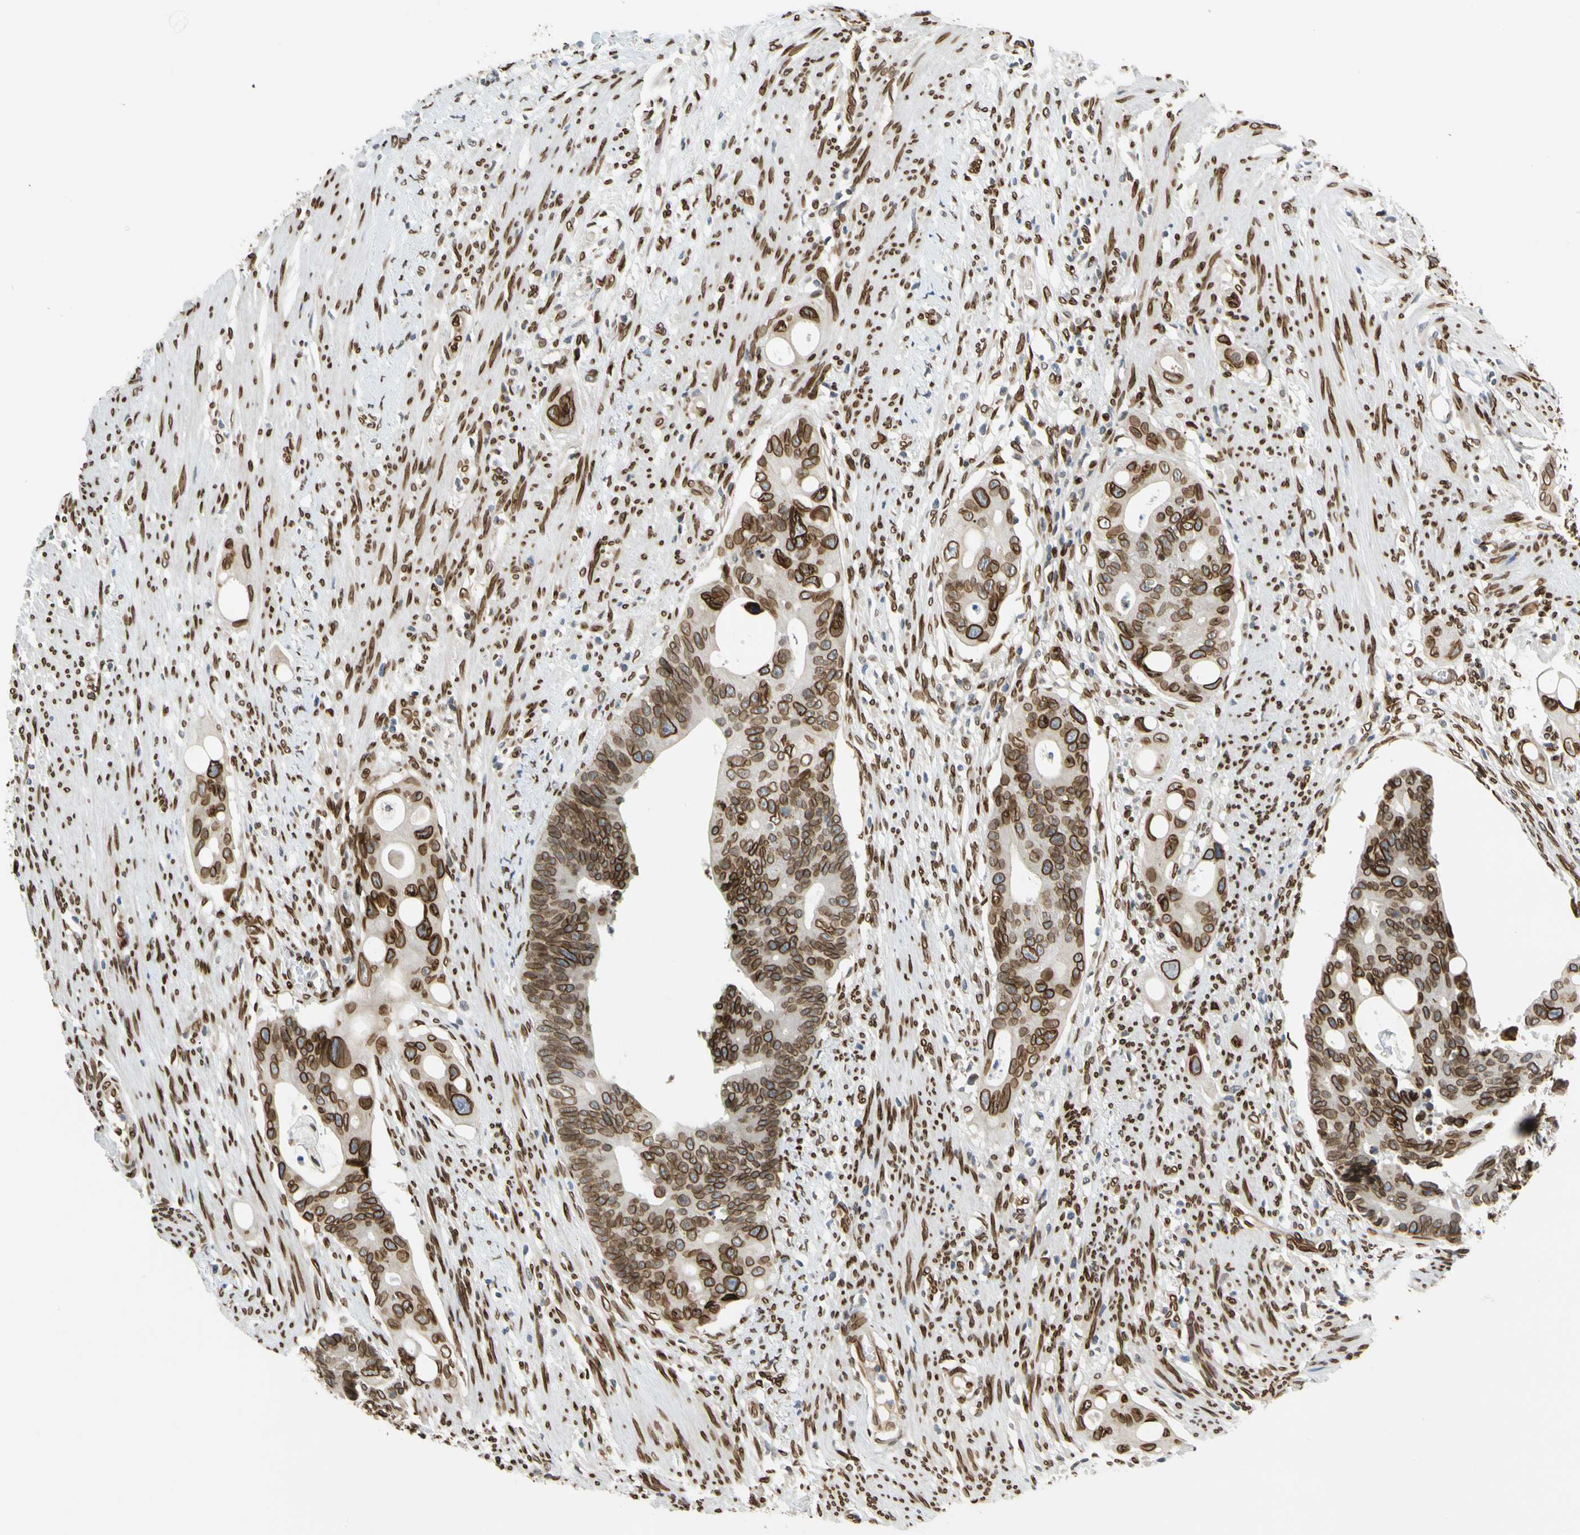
{"staining": {"intensity": "strong", "quantity": ">75%", "location": "cytoplasmic/membranous,nuclear"}, "tissue": "colorectal cancer", "cell_type": "Tumor cells", "image_type": "cancer", "snomed": [{"axis": "morphology", "description": "Adenocarcinoma, NOS"}, {"axis": "topography", "description": "Colon"}], "caption": "This micrograph demonstrates colorectal cancer stained with immunohistochemistry (IHC) to label a protein in brown. The cytoplasmic/membranous and nuclear of tumor cells show strong positivity for the protein. Nuclei are counter-stained blue.", "gene": "SUN1", "patient": {"sex": "female", "age": 57}}